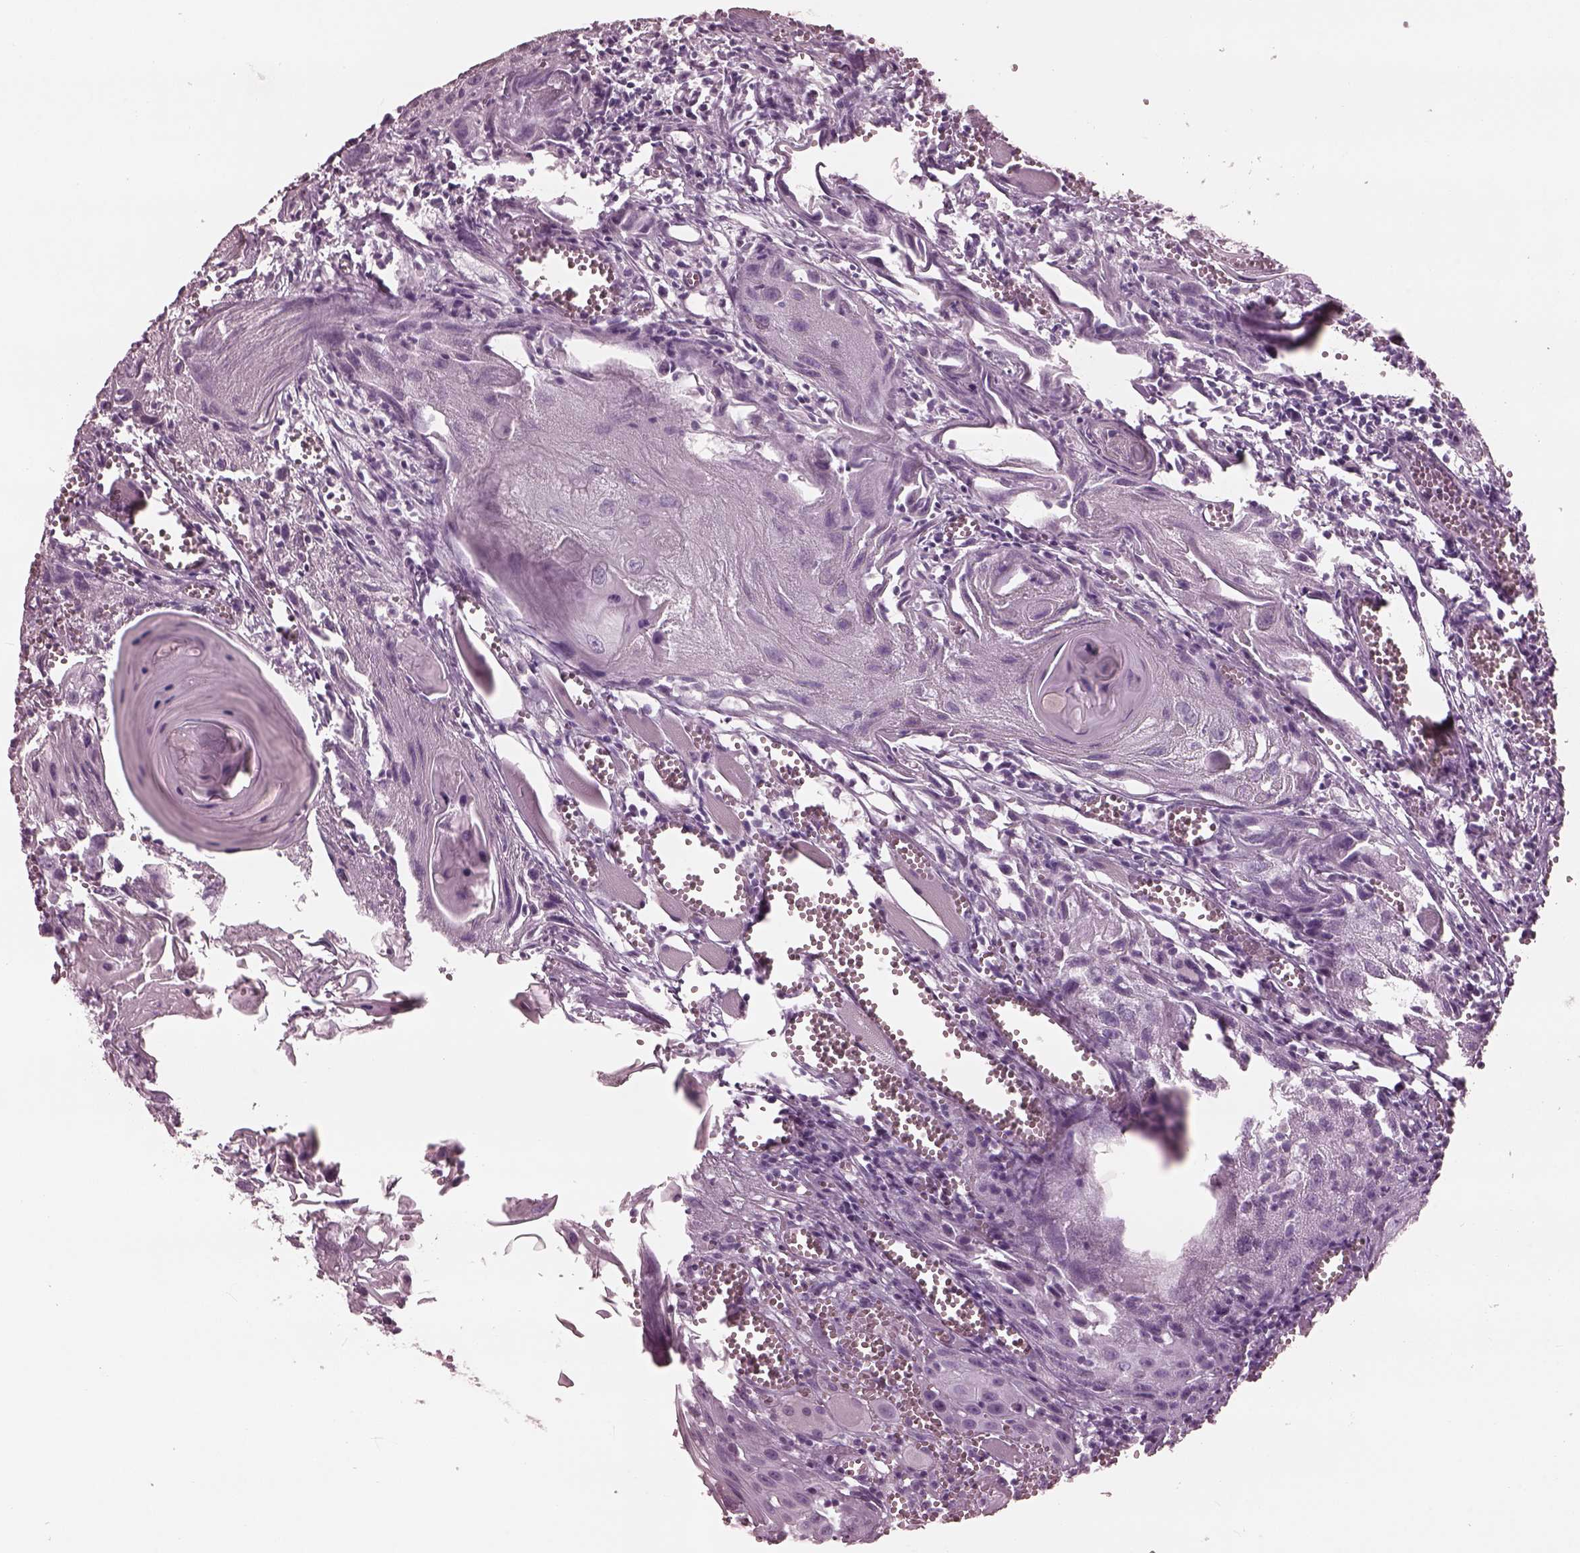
{"staining": {"intensity": "negative", "quantity": "none", "location": "none"}, "tissue": "head and neck cancer", "cell_type": "Tumor cells", "image_type": "cancer", "snomed": [{"axis": "morphology", "description": "Squamous cell carcinoma, NOS"}, {"axis": "topography", "description": "Head-Neck"}], "caption": "High power microscopy histopathology image of an immunohistochemistry photomicrograph of head and neck squamous cell carcinoma, revealing no significant positivity in tumor cells.", "gene": "FABP9", "patient": {"sex": "female", "age": 80}}